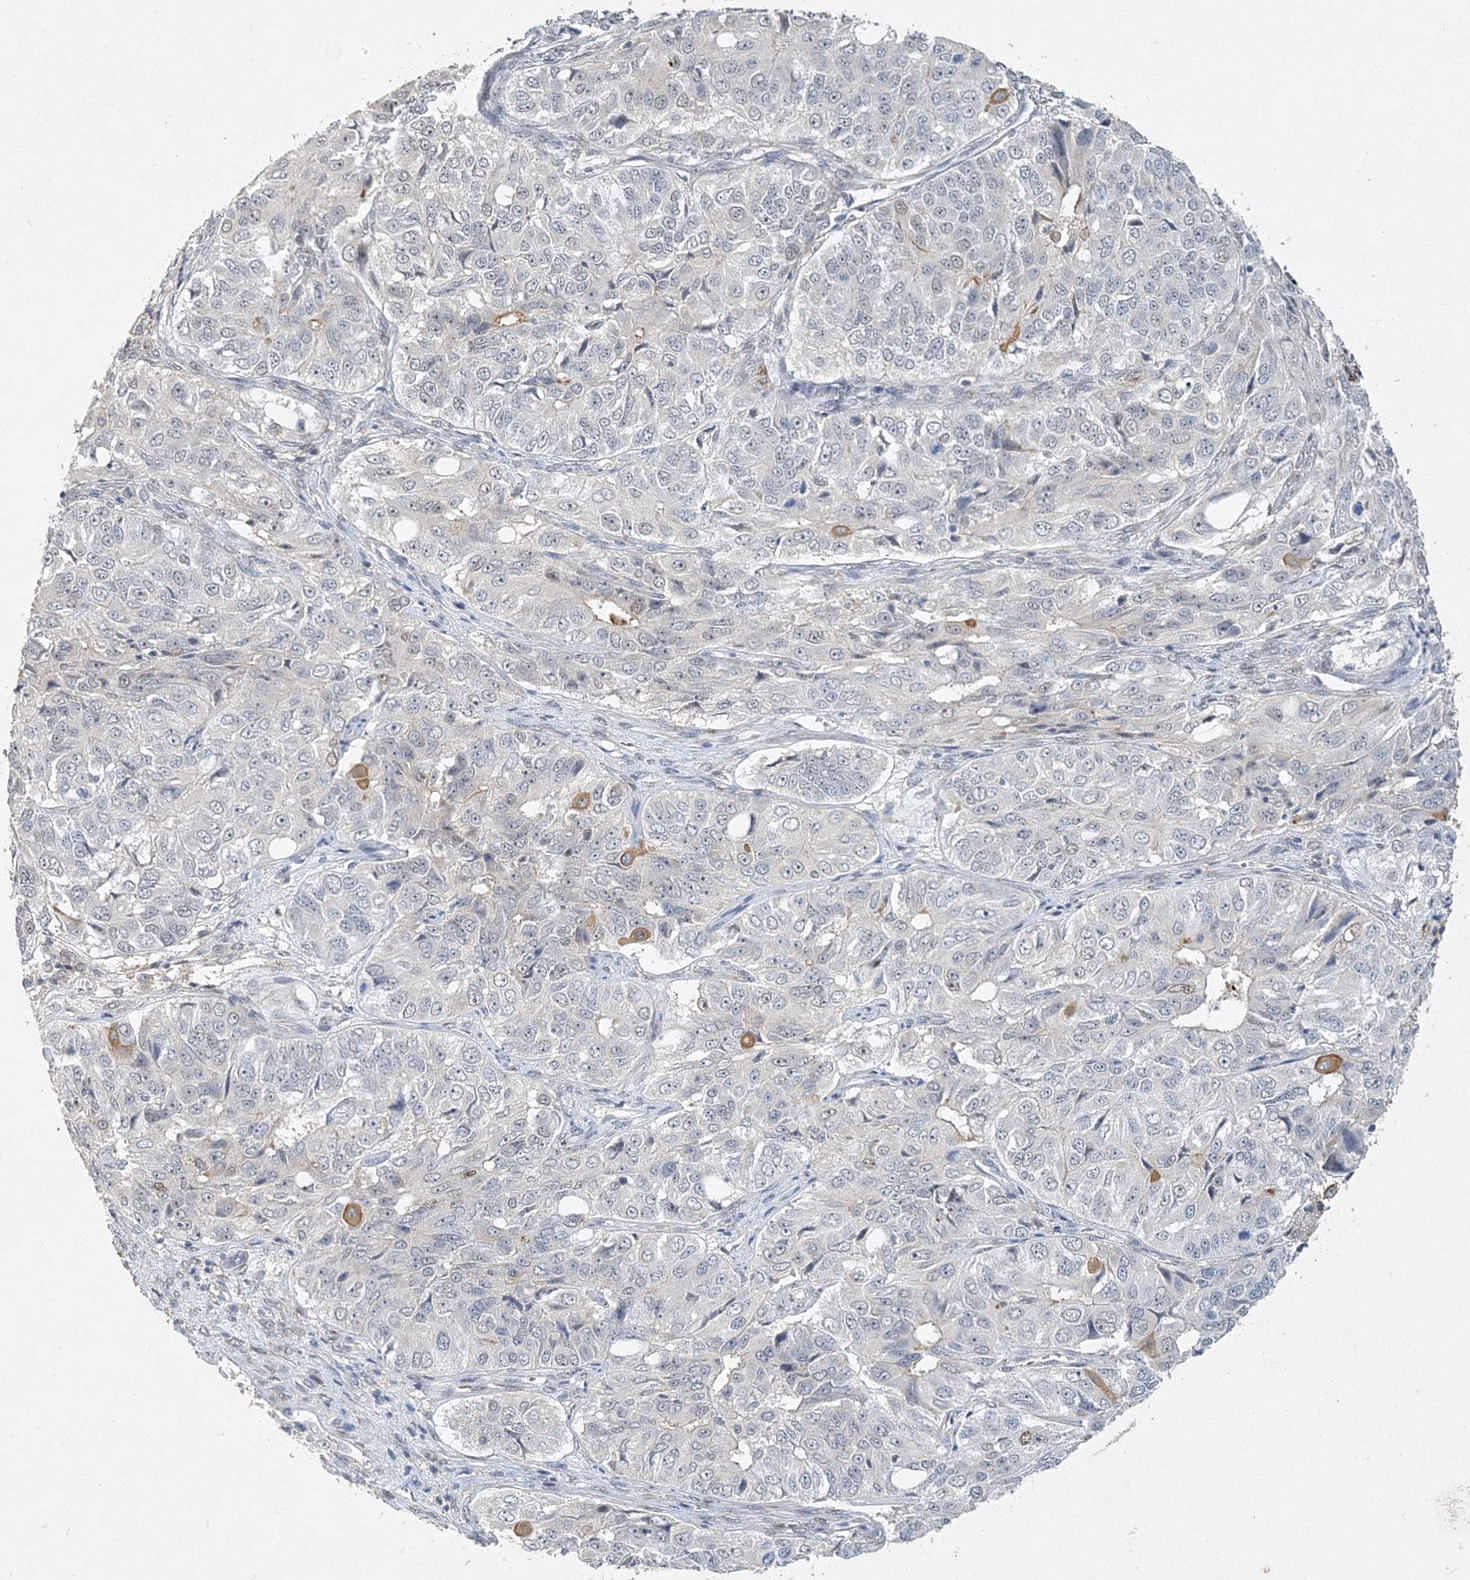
{"staining": {"intensity": "moderate", "quantity": "<25%", "location": "cytoplasmic/membranous"}, "tissue": "ovarian cancer", "cell_type": "Tumor cells", "image_type": "cancer", "snomed": [{"axis": "morphology", "description": "Carcinoma, endometroid"}, {"axis": "topography", "description": "Ovary"}], "caption": "High-magnification brightfield microscopy of endometroid carcinoma (ovarian) stained with DAB (brown) and counterstained with hematoxylin (blue). tumor cells exhibit moderate cytoplasmic/membranous expression is appreciated in about<25% of cells.", "gene": "MAT2B", "patient": {"sex": "female", "age": 51}}